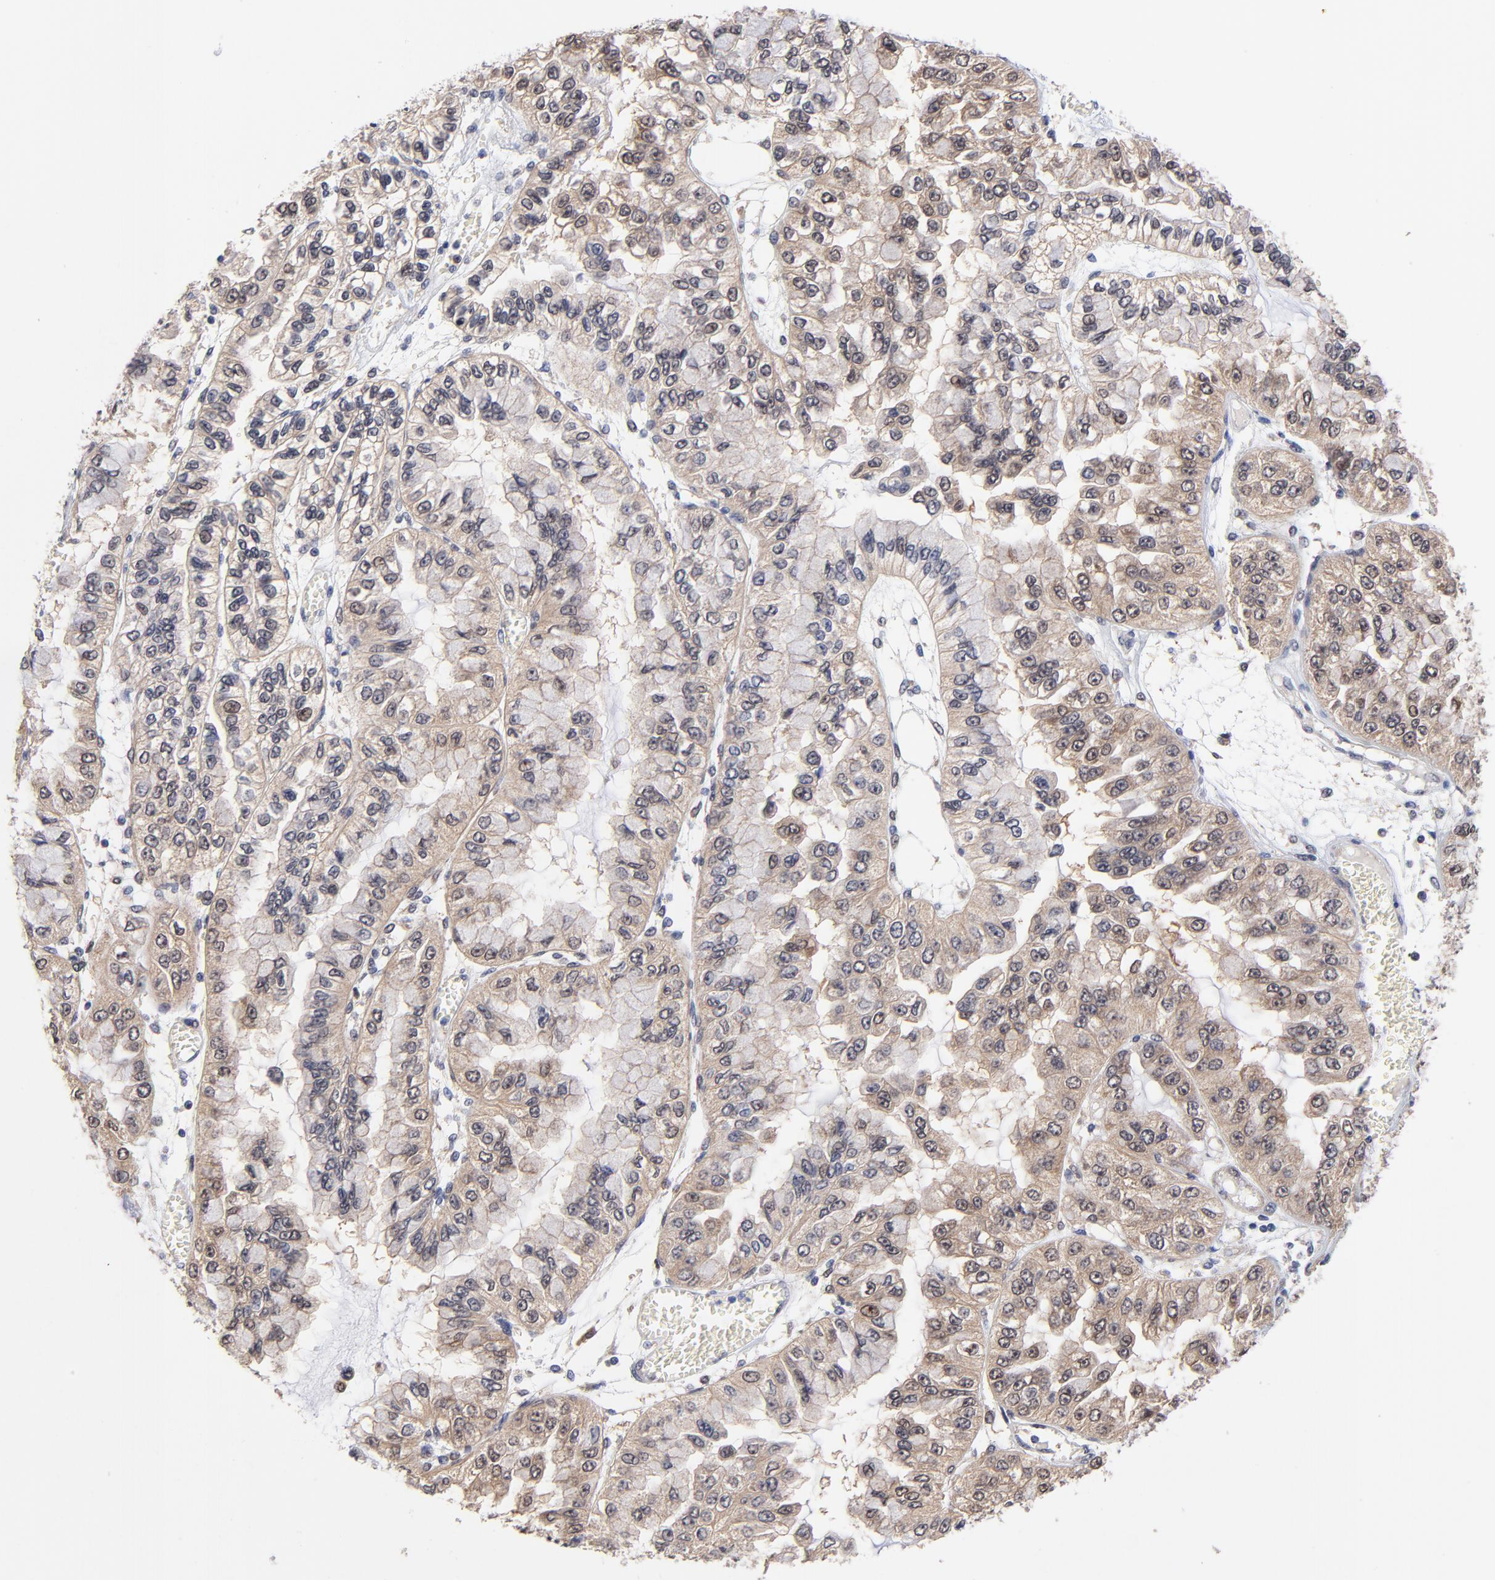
{"staining": {"intensity": "moderate", "quantity": ">75%", "location": "cytoplasmic/membranous,nuclear"}, "tissue": "liver cancer", "cell_type": "Tumor cells", "image_type": "cancer", "snomed": [{"axis": "morphology", "description": "Cholangiocarcinoma"}, {"axis": "topography", "description": "Liver"}], "caption": "A brown stain highlights moderate cytoplasmic/membranous and nuclear staining of a protein in human cholangiocarcinoma (liver) tumor cells.", "gene": "TXNL1", "patient": {"sex": "female", "age": 79}}